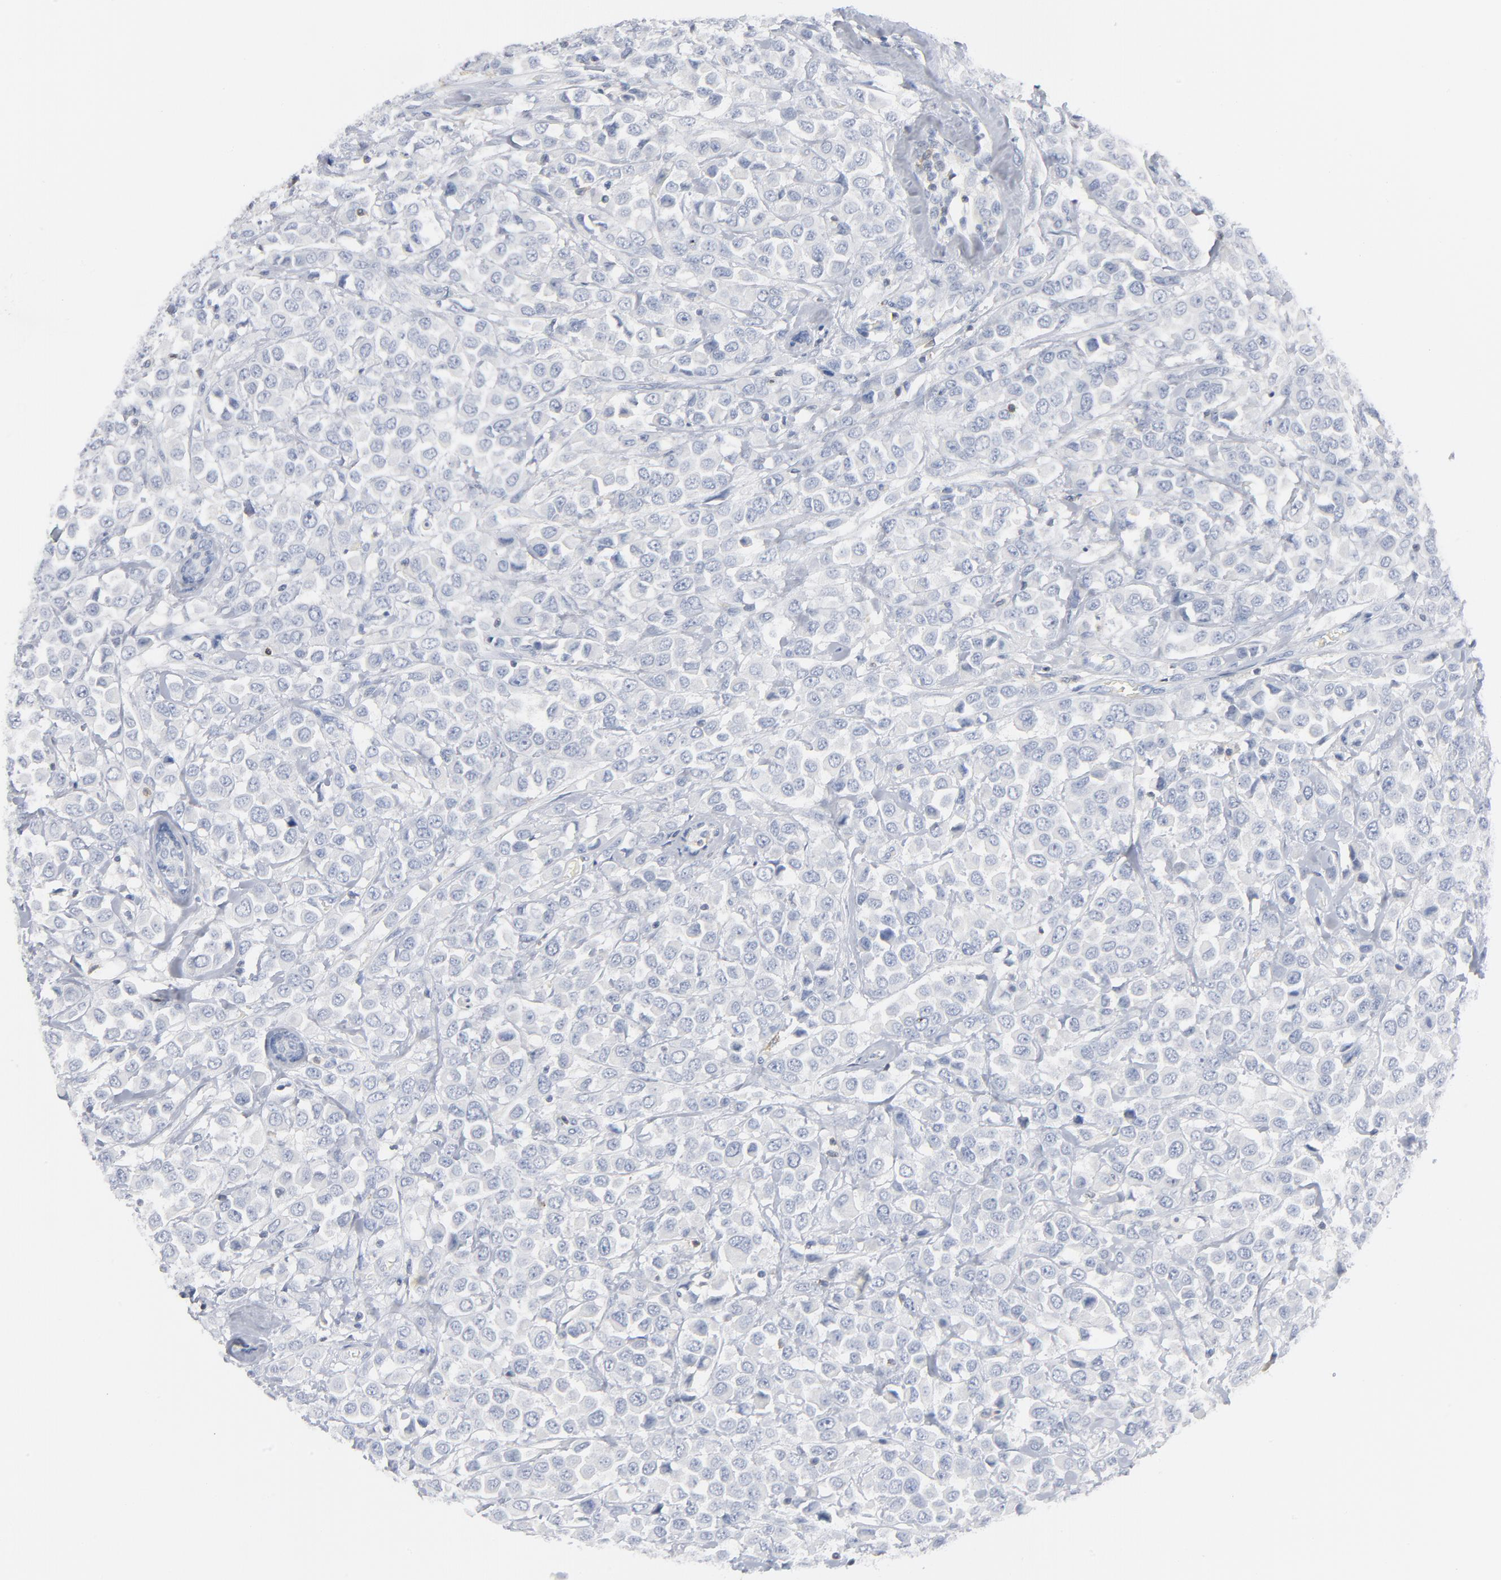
{"staining": {"intensity": "negative", "quantity": "none", "location": "none"}, "tissue": "breast cancer", "cell_type": "Tumor cells", "image_type": "cancer", "snomed": [{"axis": "morphology", "description": "Duct carcinoma"}, {"axis": "topography", "description": "Breast"}], "caption": "The histopathology image shows no significant positivity in tumor cells of breast cancer (infiltrating ductal carcinoma).", "gene": "PTK2B", "patient": {"sex": "female", "age": 61}}